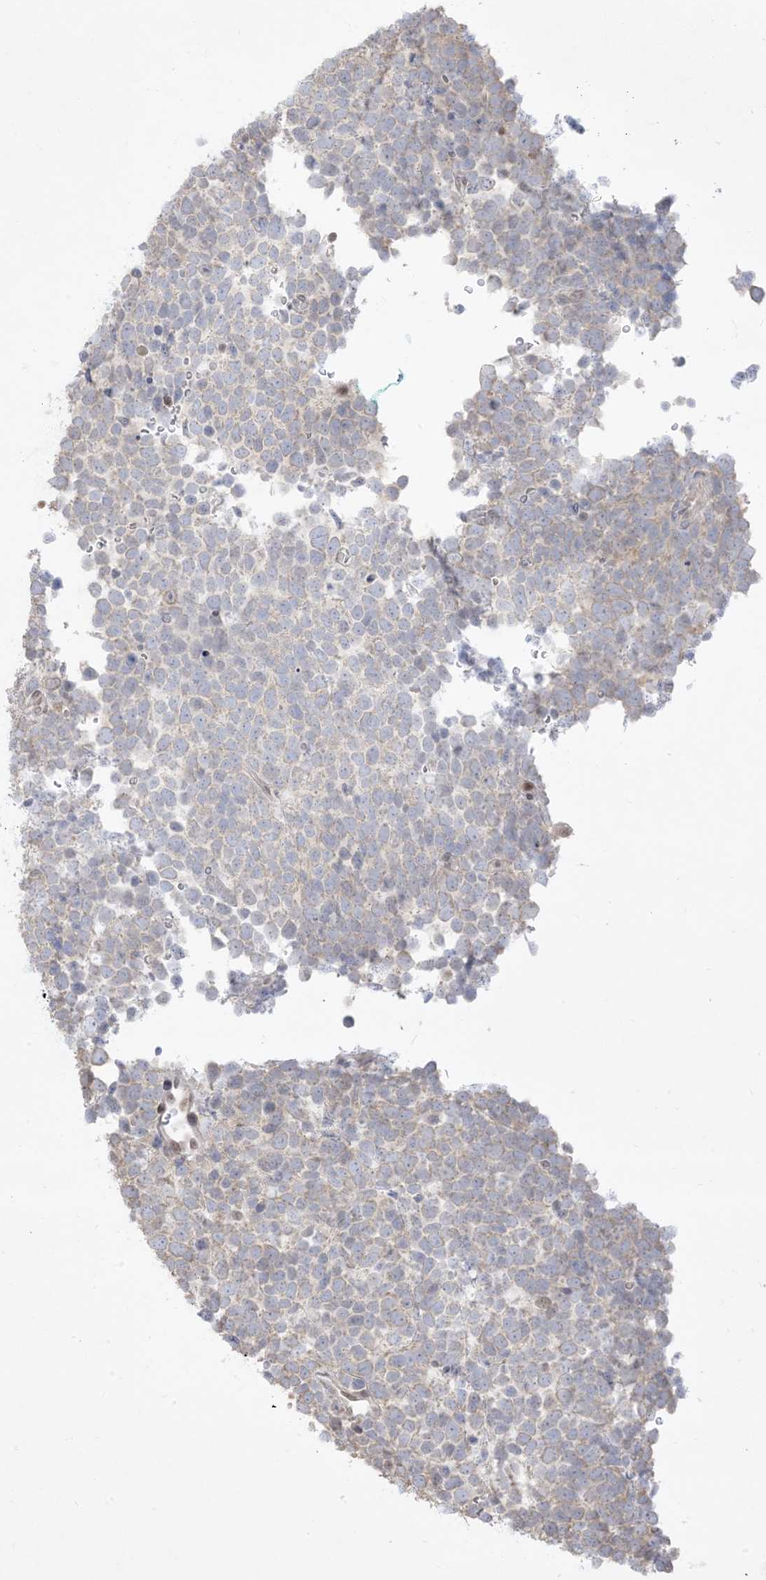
{"staining": {"intensity": "negative", "quantity": "none", "location": "none"}, "tissue": "urothelial cancer", "cell_type": "Tumor cells", "image_type": "cancer", "snomed": [{"axis": "morphology", "description": "Urothelial carcinoma, High grade"}, {"axis": "topography", "description": "Urinary bladder"}], "caption": "There is no significant positivity in tumor cells of urothelial cancer.", "gene": "BHLHE40", "patient": {"sex": "female", "age": 82}}